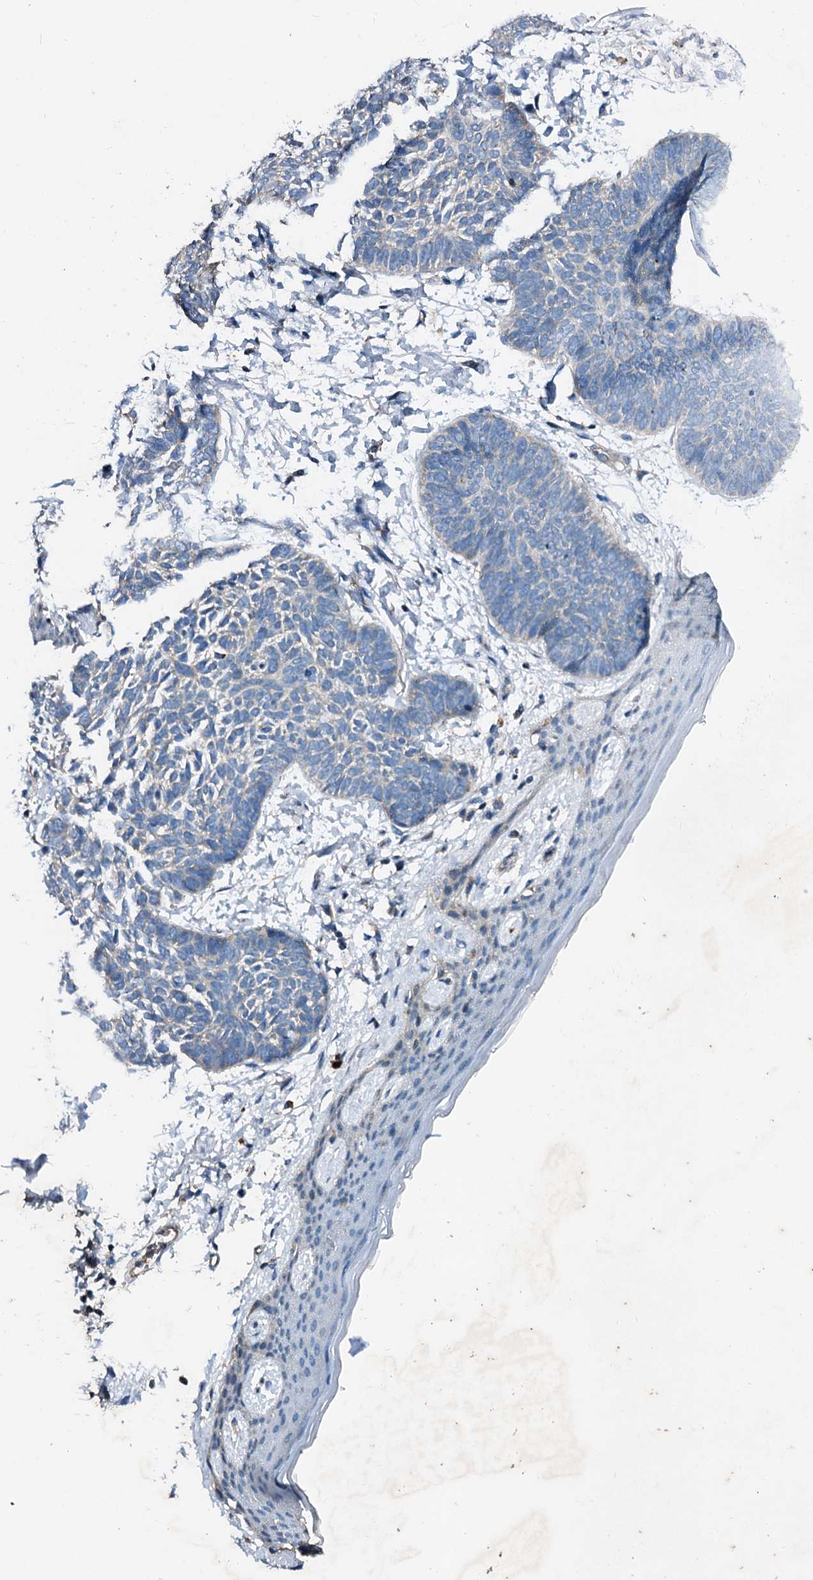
{"staining": {"intensity": "negative", "quantity": "none", "location": "none"}, "tissue": "skin cancer", "cell_type": "Tumor cells", "image_type": "cancer", "snomed": [{"axis": "morphology", "description": "Normal tissue, NOS"}, {"axis": "morphology", "description": "Basal cell carcinoma"}, {"axis": "topography", "description": "Skin"}], "caption": "IHC photomicrograph of skin basal cell carcinoma stained for a protein (brown), which demonstrates no expression in tumor cells. (Stains: DAB (3,3'-diaminobenzidine) IHC with hematoxylin counter stain, Microscopy: brightfield microscopy at high magnification).", "gene": "FIBIN", "patient": {"sex": "male", "age": 50}}